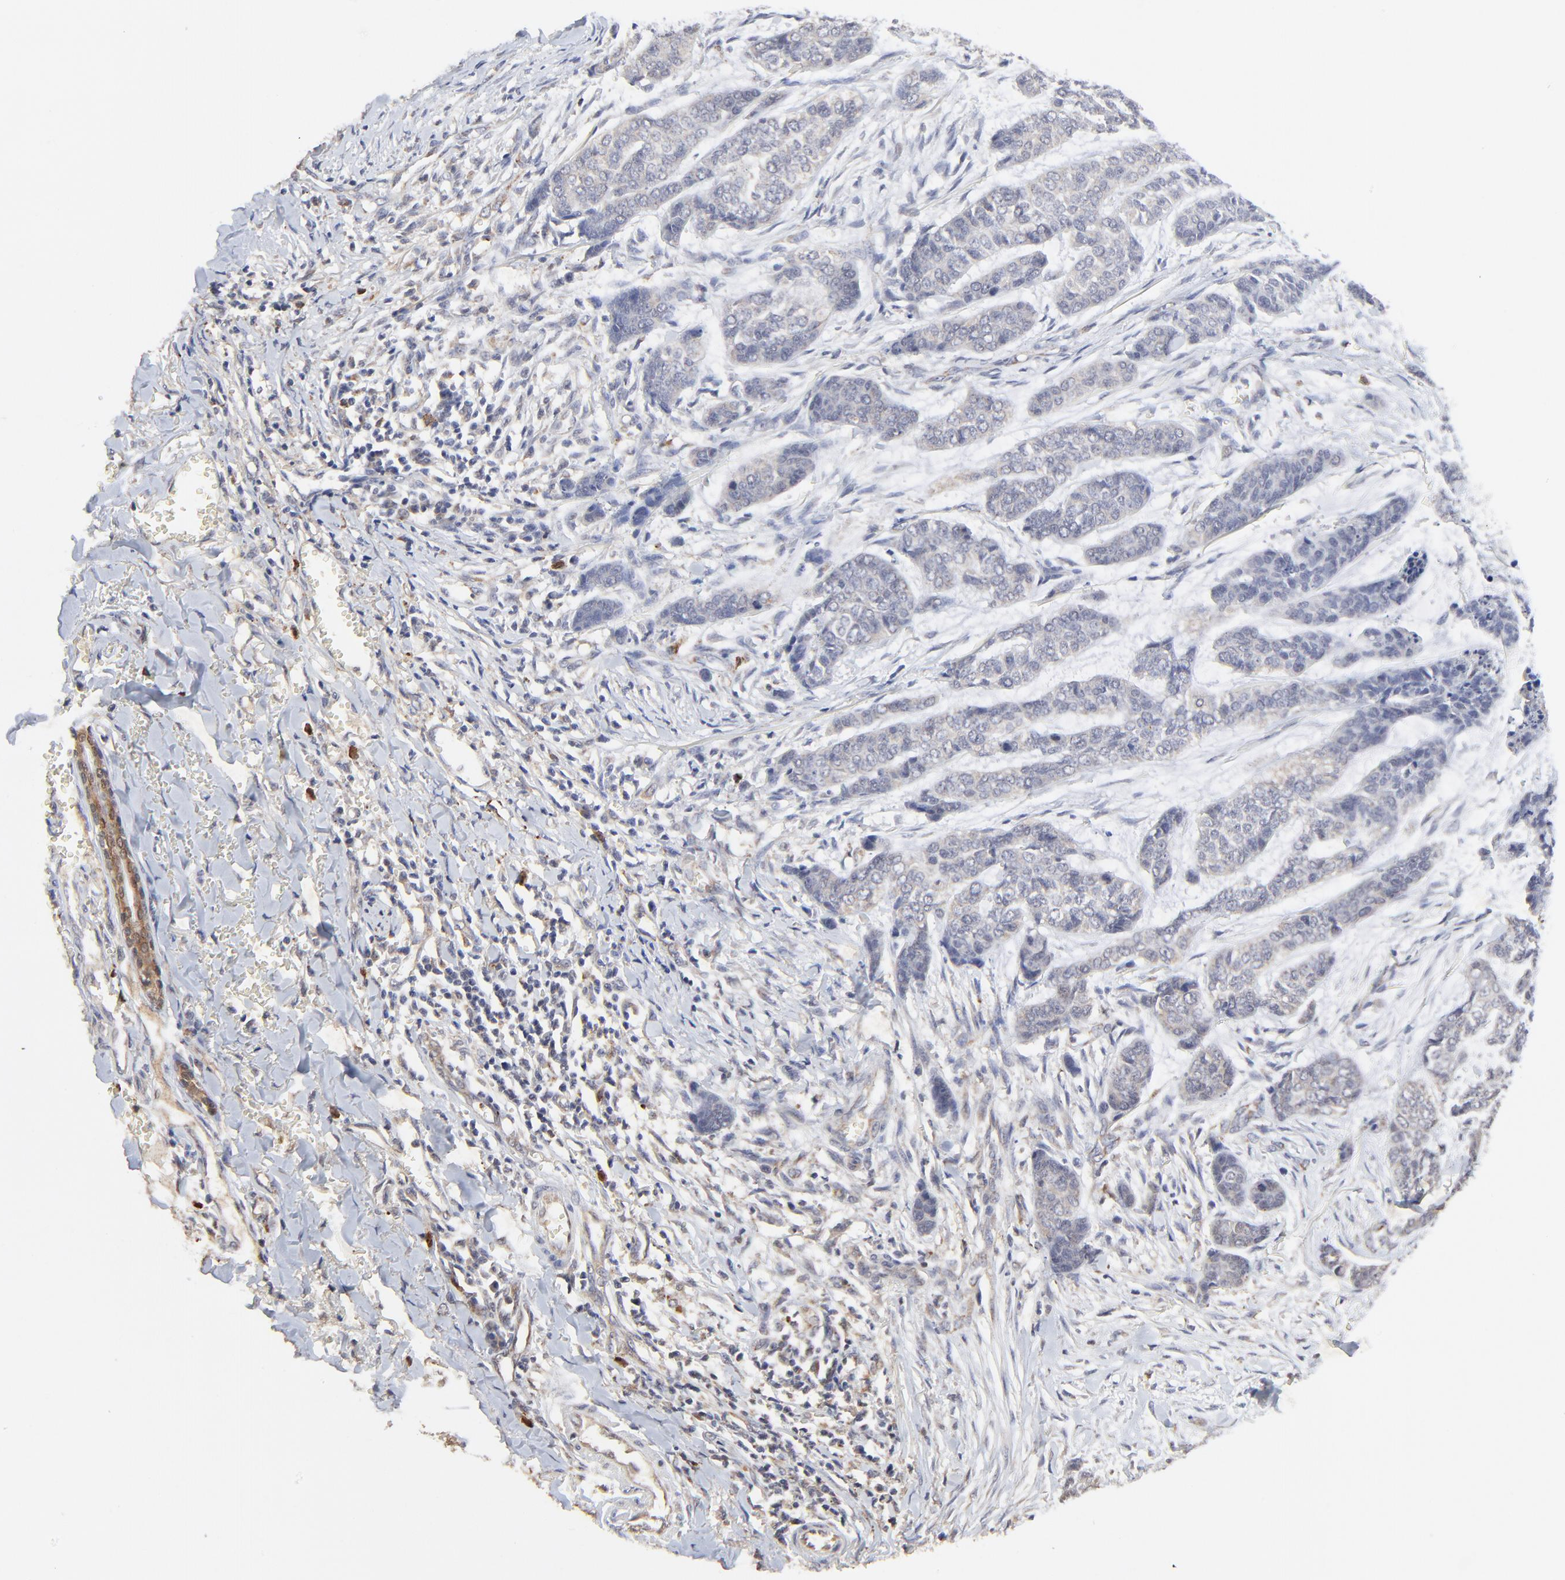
{"staining": {"intensity": "weak", "quantity": "<25%", "location": "cytoplasmic/membranous"}, "tissue": "skin cancer", "cell_type": "Tumor cells", "image_type": "cancer", "snomed": [{"axis": "morphology", "description": "Basal cell carcinoma"}, {"axis": "topography", "description": "Skin"}], "caption": "Immunohistochemistry histopathology image of neoplastic tissue: human basal cell carcinoma (skin) stained with DAB (3,3'-diaminobenzidine) shows no significant protein positivity in tumor cells.", "gene": "LGALS3", "patient": {"sex": "female", "age": 64}}